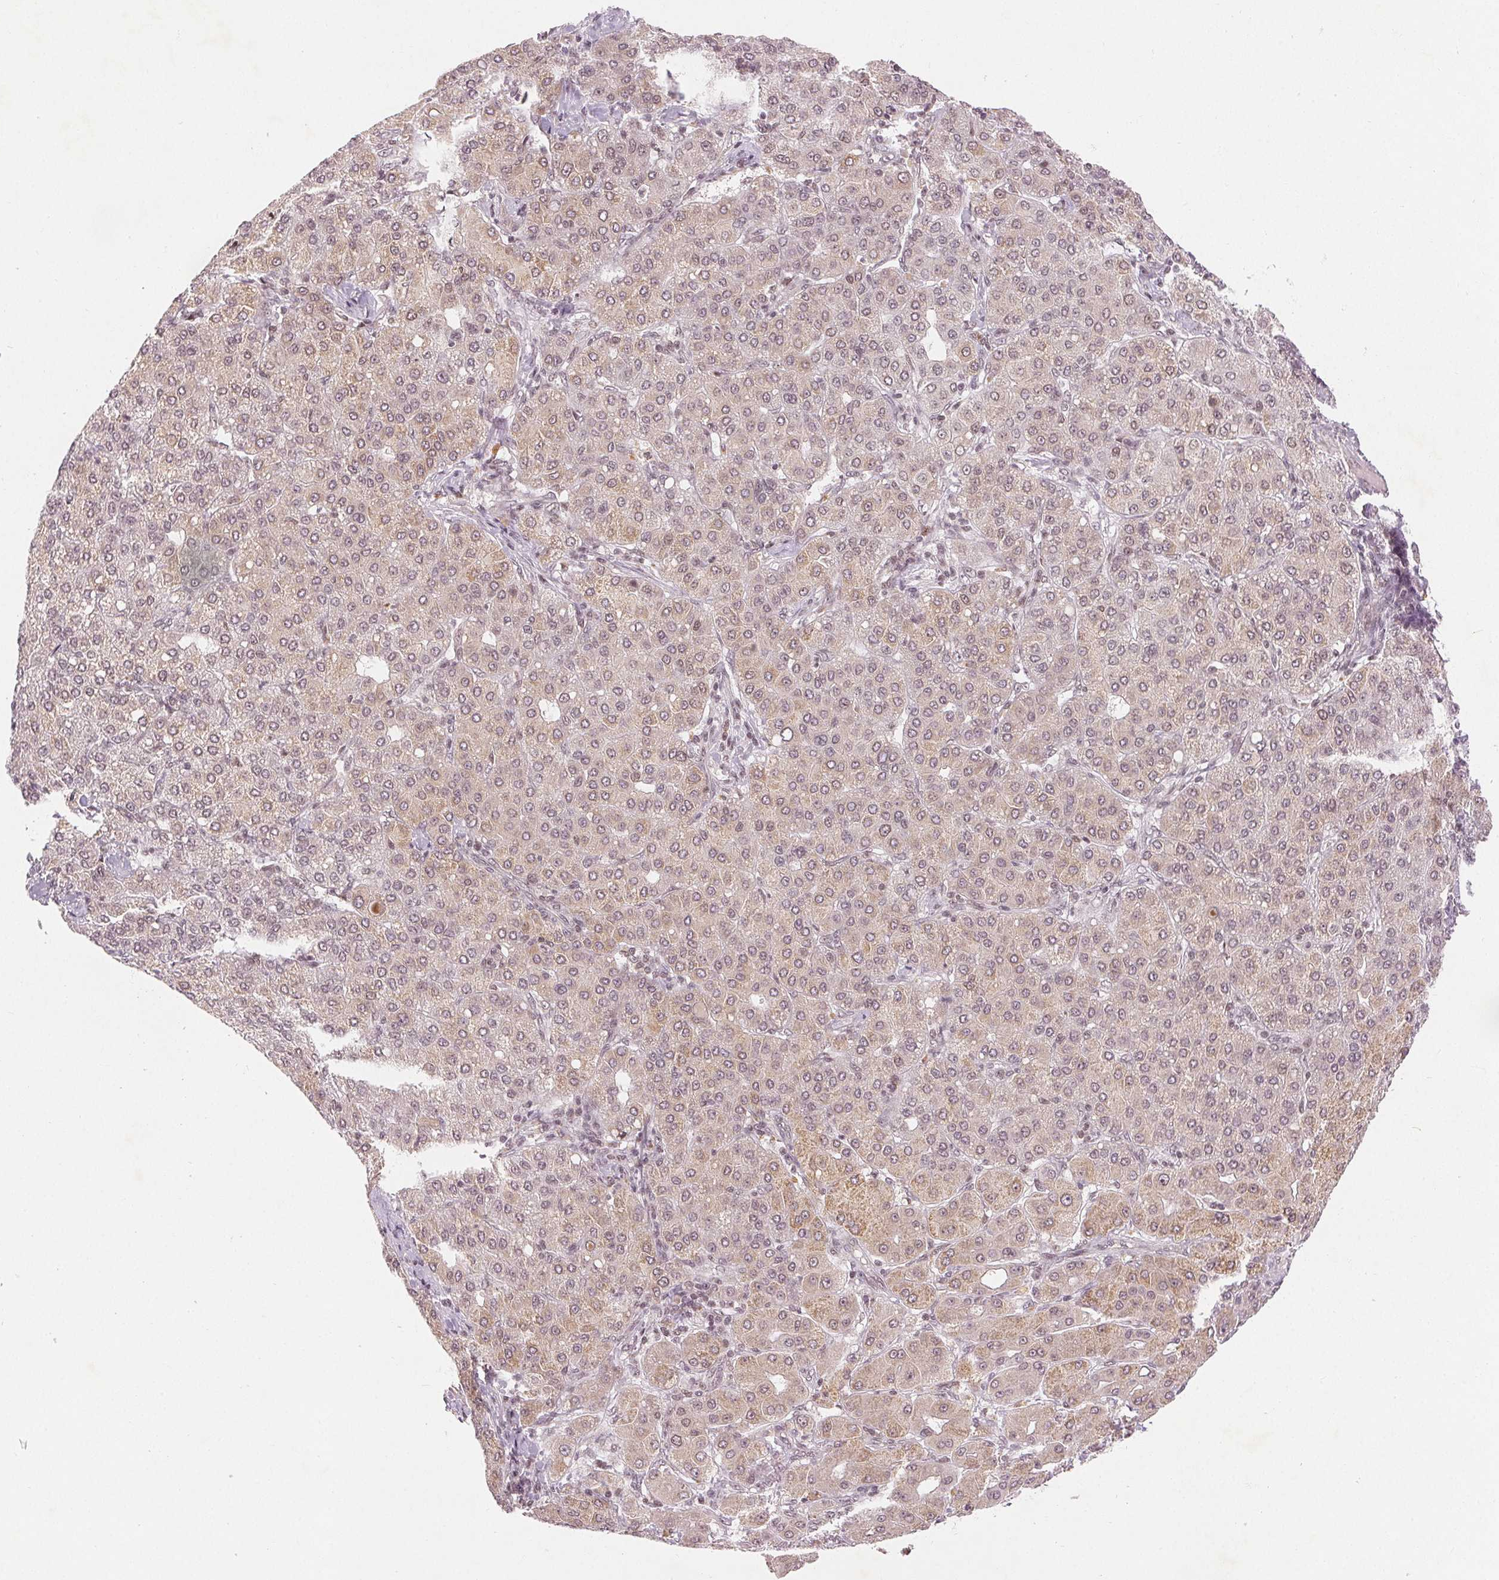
{"staining": {"intensity": "weak", "quantity": "<25%", "location": "nuclear"}, "tissue": "liver cancer", "cell_type": "Tumor cells", "image_type": "cancer", "snomed": [{"axis": "morphology", "description": "Carcinoma, Hepatocellular, NOS"}, {"axis": "topography", "description": "Liver"}], "caption": "DAB (3,3'-diaminobenzidine) immunohistochemical staining of hepatocellular carcinoma (liver) shows no significant expression in tumor cells. (Stains: DAB (3,3'-diaminobenzidine) immunohistochemistry (IHC) with hematoxylin counter stain, Microscopy: brightfield microscopy at high magnification).", "gene": "DEK", "patient": {"sex": "male", "age": 65}}